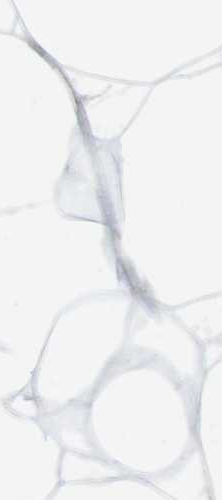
{"staining": {"intensity": "moderate", "quantity": ">75%", "location": "nuclear"}, "tissue": "adipose tissue", "cell_type": "Adipocytes", "image_type": "normal", "snomed": [{"axis": "morphology", "description": "Normal tissue, NOS"}, {"axis": "morphology", "description": "Duct carcinoma"}, {"axis": "topography", "description": "Breast"}, {"axis": "topography", "description": "Adipose tissue"}], "caption": "Protein staining of normal adipose tissue shows moderate nuclear staining in about >75% of adipocytes.", "gene": "CSNK1D", "patient": {"sex": "female", "age": 37}}